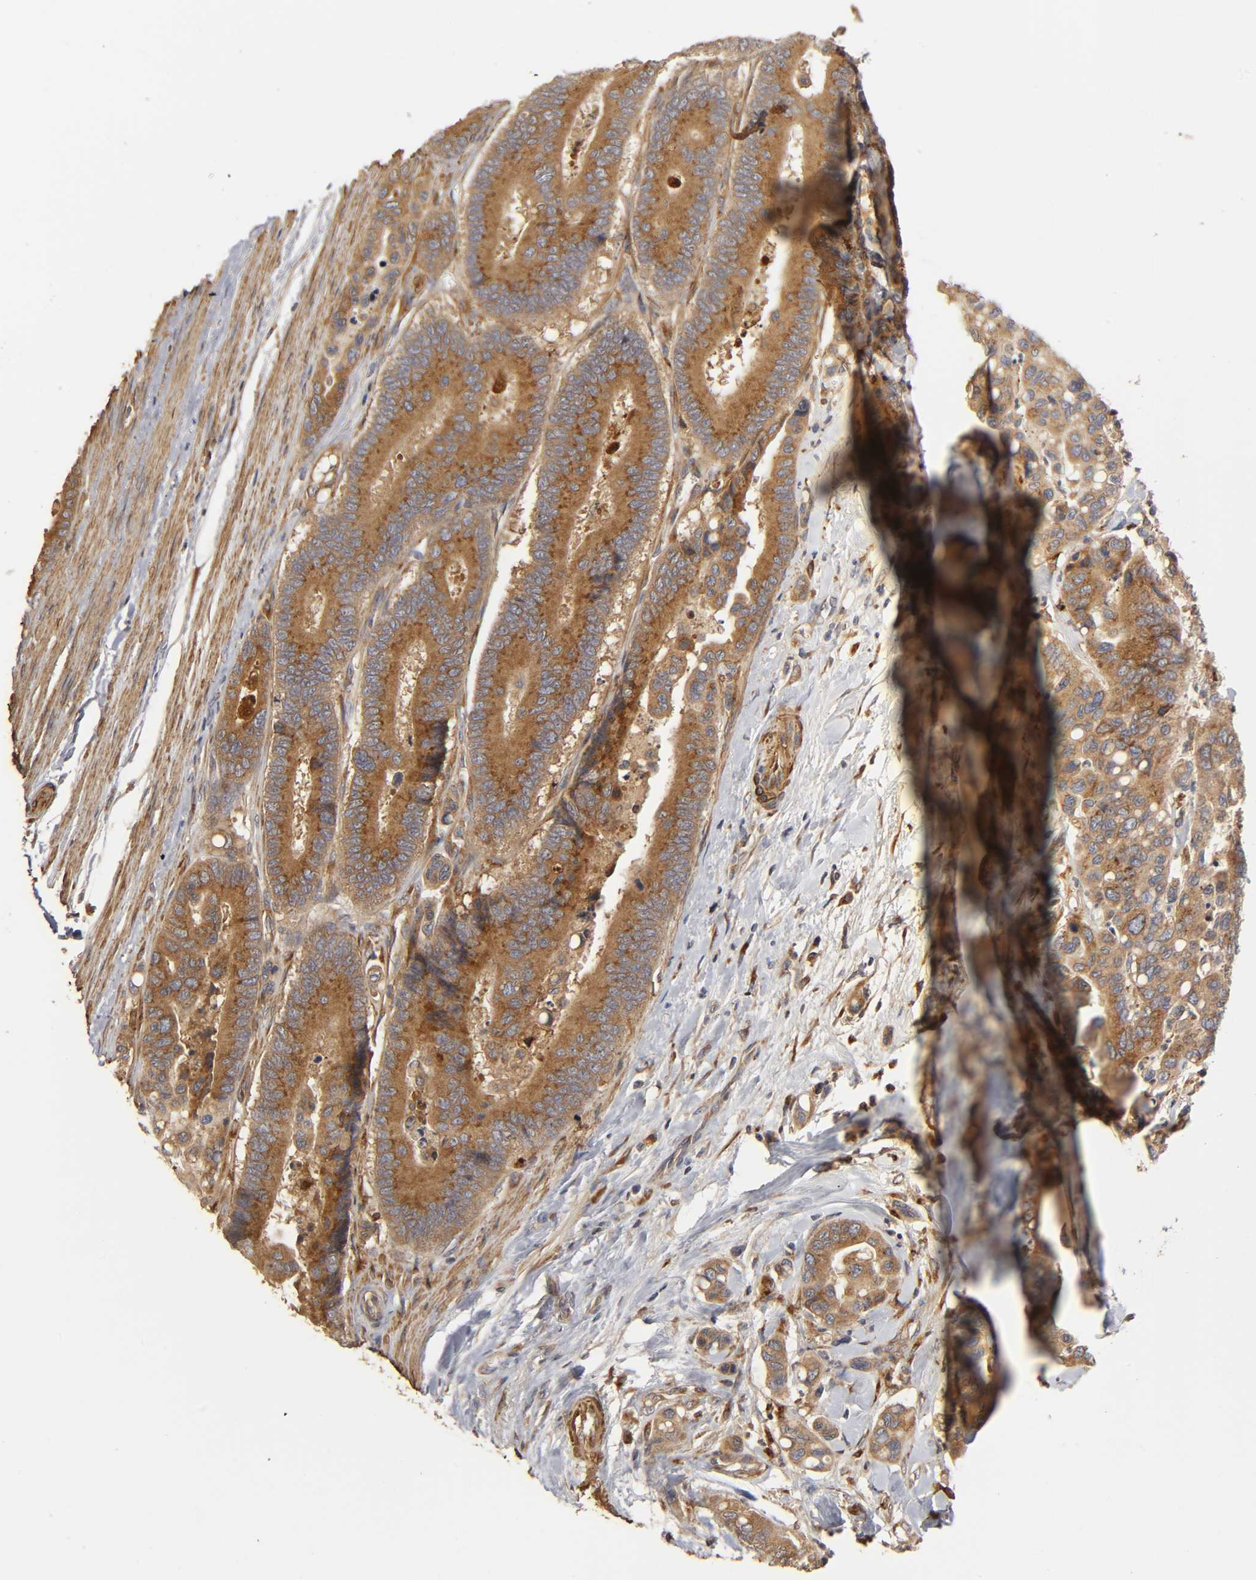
{"staining": {"intensity": "moderate", "quantity": ">75%", "location": "cytoplasmic/membranous"}, "tissue": "colorectal cancer", "cell_type": "Tumor cells", "image_type": "cancer", "snomed": [{"axis": "morphology", "description": "Normal tissue, NOS"}, {"axis": "morphology", "description": "Adenocarcinoma, NOS"}, {"axis": "topography", "description": "Colon"}], "caption": "Protein staining of adenocarcinoma (colorectal) tissue displays moderate cytoplasmic/membranous staining in about >75% of tumor cells.", "gene": "GNPTG", "patient": {"sex": "male", "age": 82}}